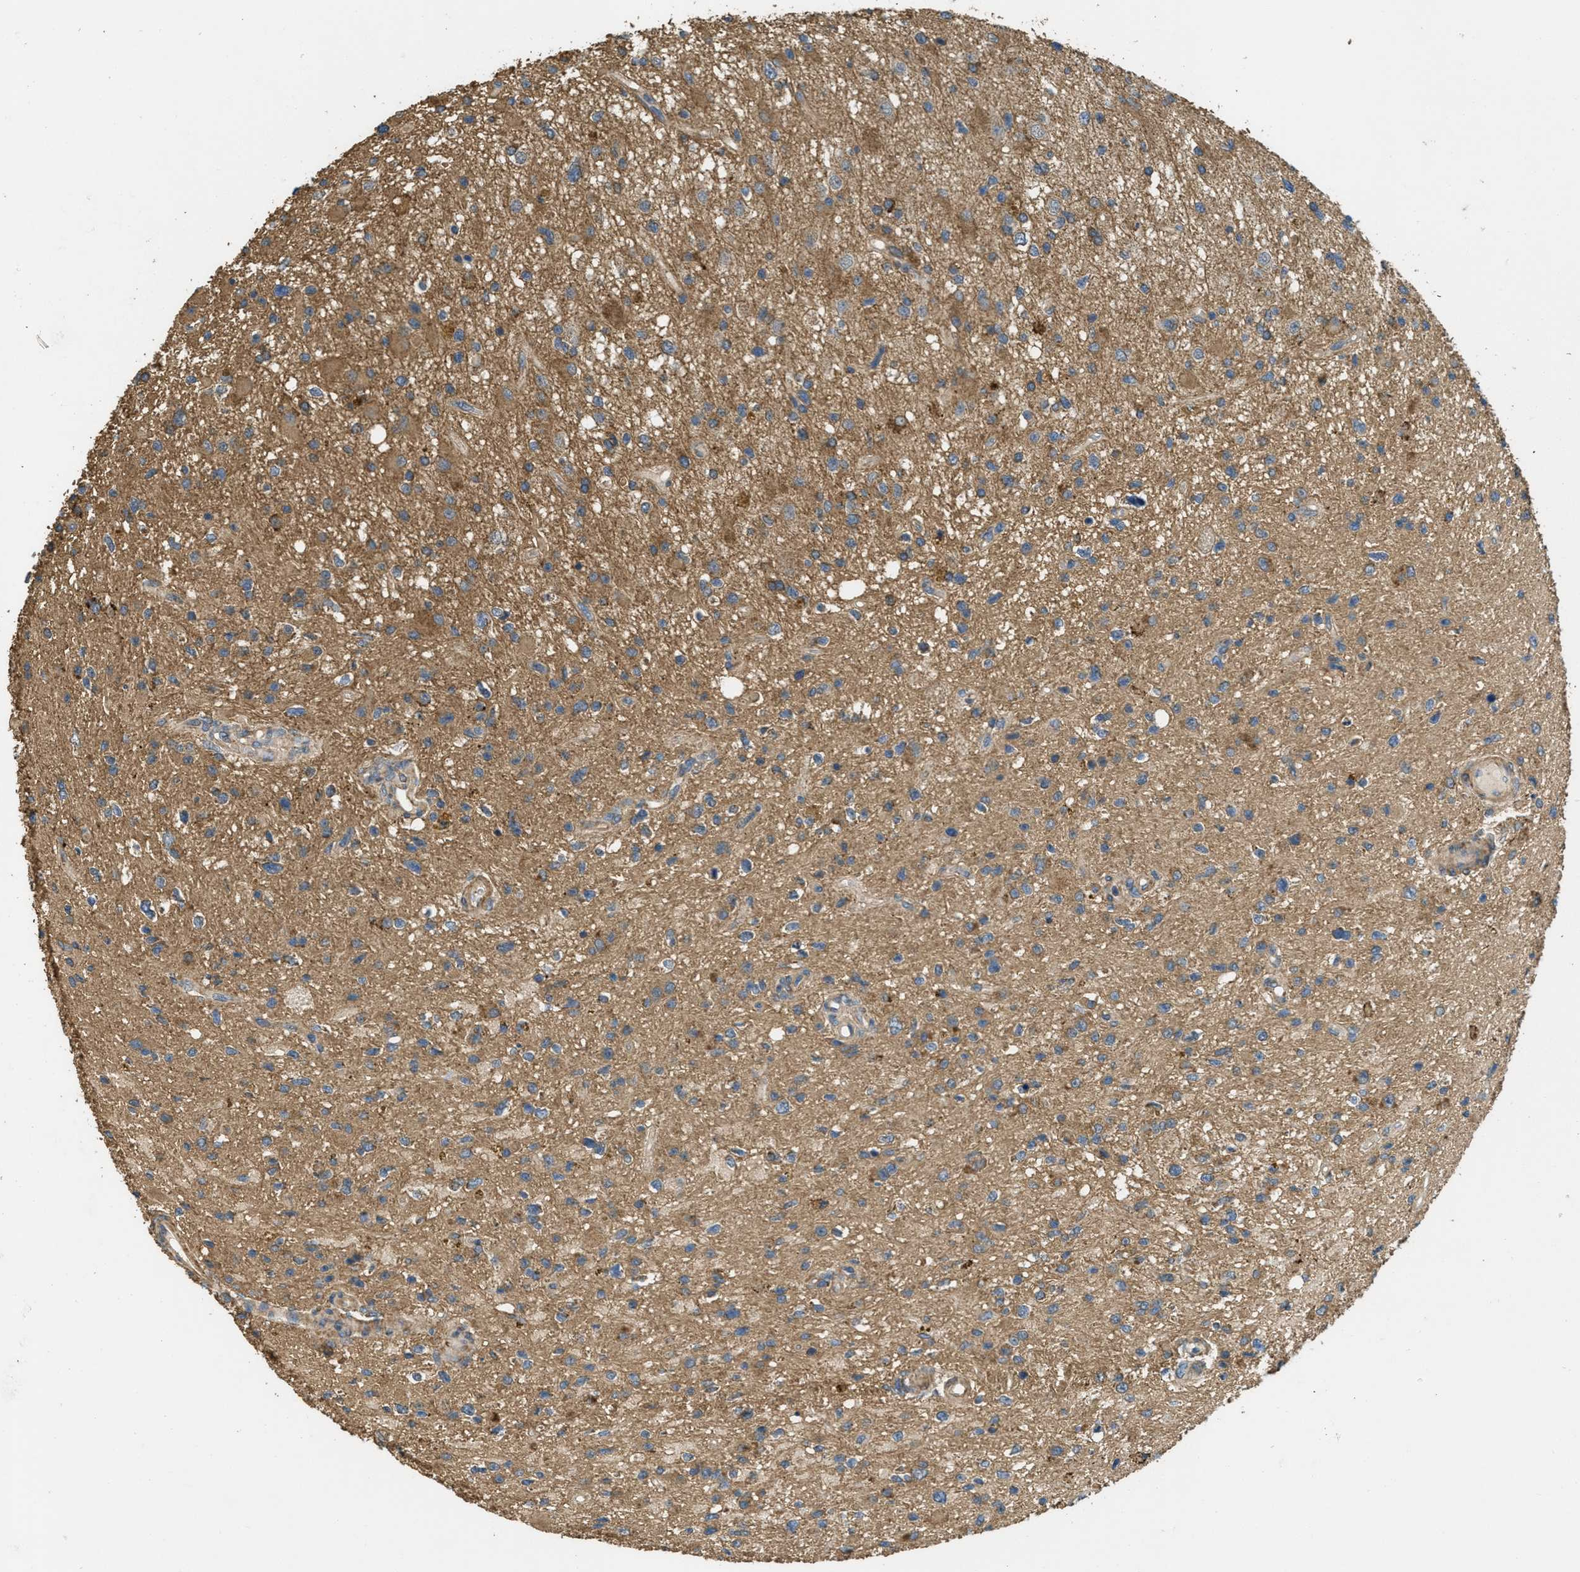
{"staining": {"intensity": "moderate", "quantity": ">75%", "location": "cytoplasmic/membranous"}, "tissue": "glioma", "cell_type": "Tumor cells", "image_type": "cancer", "snomed": [{"axis": "morphology", "description": "Glioma, malignant, High grade"}, {"axis": "topography", "description": "Brain"}], "caption": "Malignant glioma (high-grade) stained with a brown dye reveals moderate cytoplasmic/membranous positive positivity in approximately >75% of tumor cells.", "gene": "THBS2", "patient": {"sex": "male", "age": 33}}